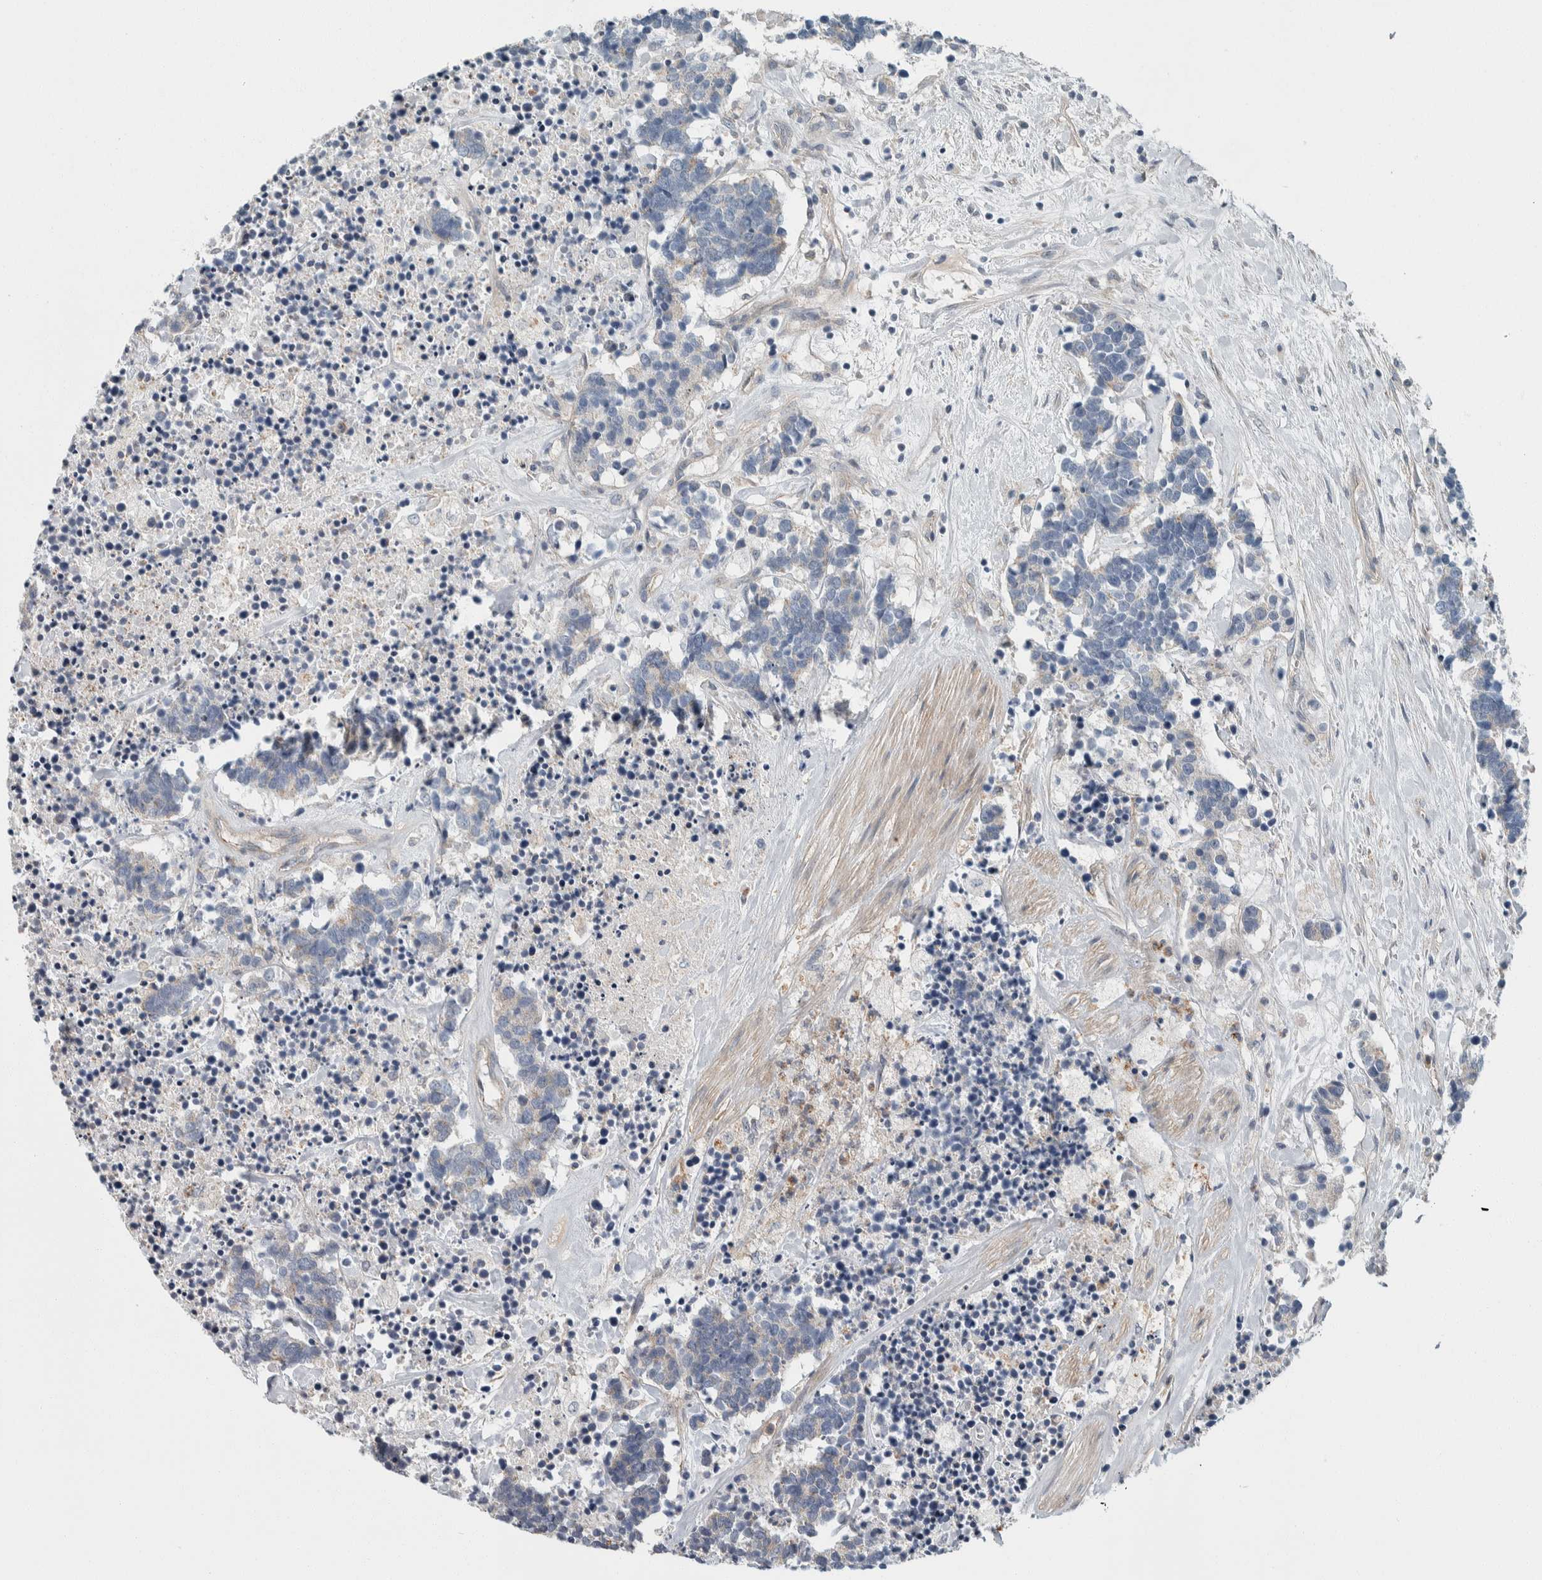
{"staining": {"intensity": "negative", "quantity": "none", "location": "none"}, "tissue": "carcinoid", "cell_type": "Tumor cells", "image_type": "cancer", "snomed": [{"axis": "morphology", "description": "Carcinoma, NOS"}, {"axis": "morphology", "description": "Carcinoid, malignant, NOS"}, {"axis": "topography", "description": "Urinary bladder"}], "caption": "IHC micrograph of neoplastic tissue: carcinoid stained with DAB exhibits no significant protein staining in tumor cells. (DAB (3,3'-diaminobenzidine) IHC, high magnification).", "gene": "KCNJ3", "patient": {"sex": "male", "age": 57}}